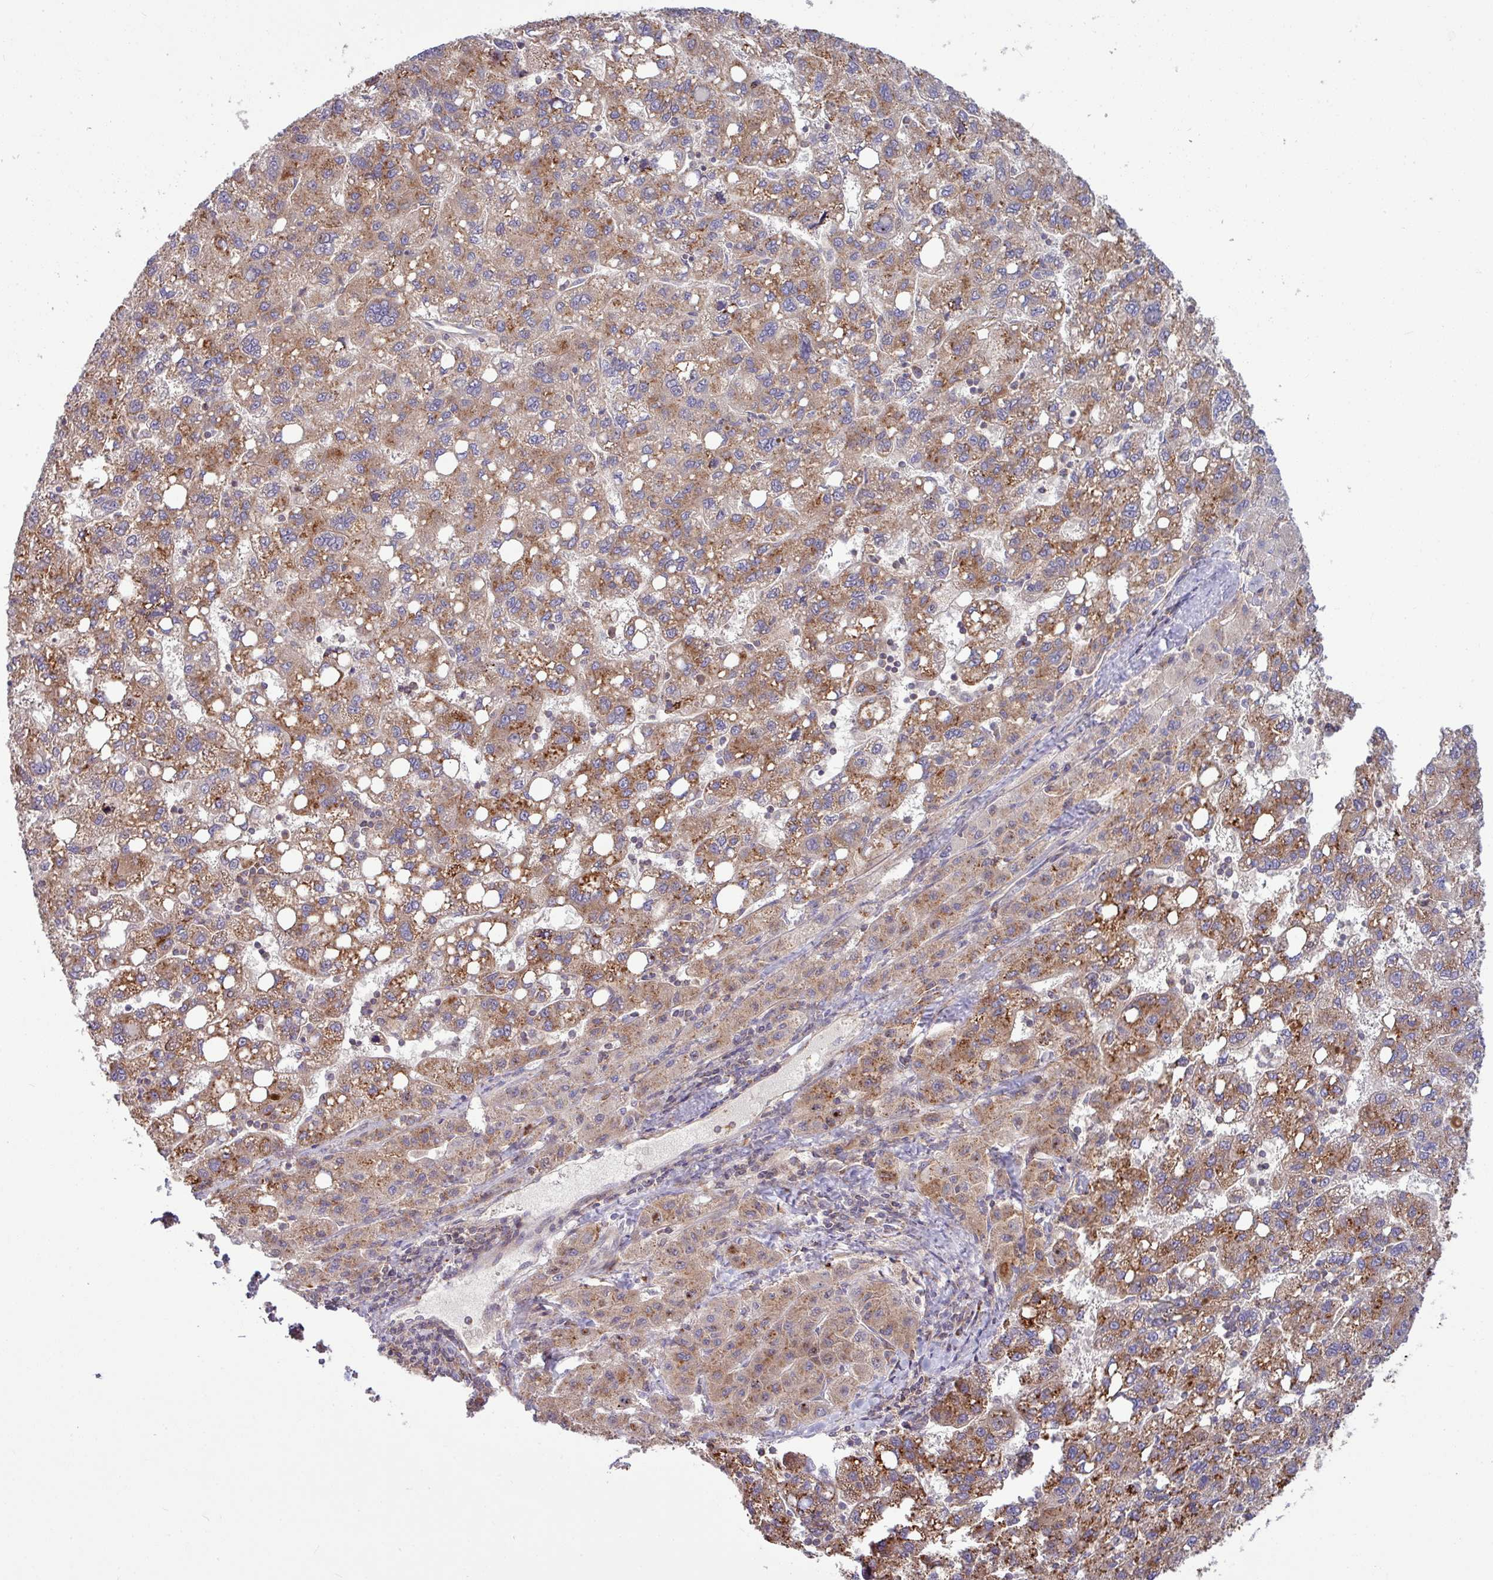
{"staining": {"intensity": "moderate", "quantity": ">75%", "location": "cytoplasmic/membranous"}, "tissue": "liver cancer", "cell_type": "Tumor cells", "image_type": "cancer", "snomed": [{"axis": "morphology", "description": "Carcinoma, Hepatocellular, NOS"}, {"axis": "topography", "description": "Liver"}], "caption": "Immunohistochemical staining of human liver cancer demonstrates medium levels of moderate cytoplasmic/membranous staining in about >75% of tumor cells.", "gene": "LSM12", "patient": {"sex": "female", "age": 82}}